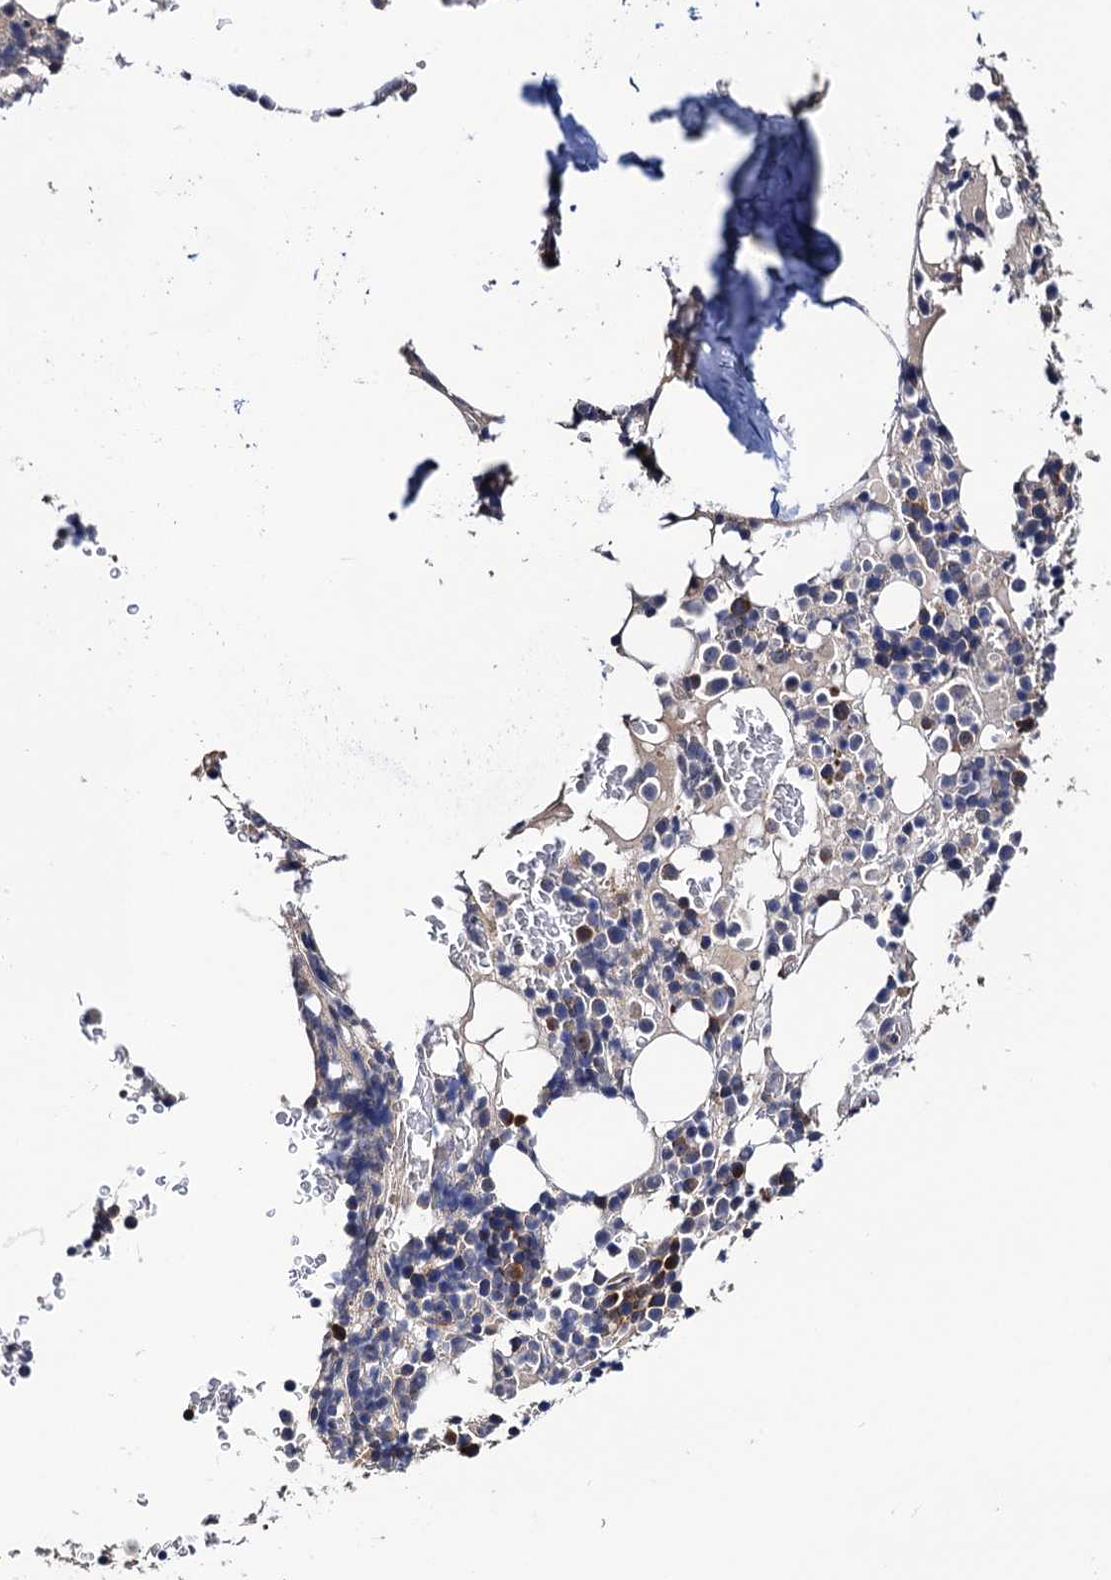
{"staining": {"intensity": "moderate", "quantity": "<25%", "location": "cytoplasmic/membranous"}, "tissue": "bone marrow", "cell_type": "Hematopoietic cells", "image_type": "normal", "snomed": [{"axis": "morphology", "description": "Normal tissue, NOS"}, {"axis": "topography", "description": "Bone marrow"}], "caption": "A micrograph of bone marrow stained for a protein exhibits moderate cytoplasmic/membranous brown staining in hematopoietic cells.", "gene": "TRMT112", "patient": {"sex": "male", "age": 58}}